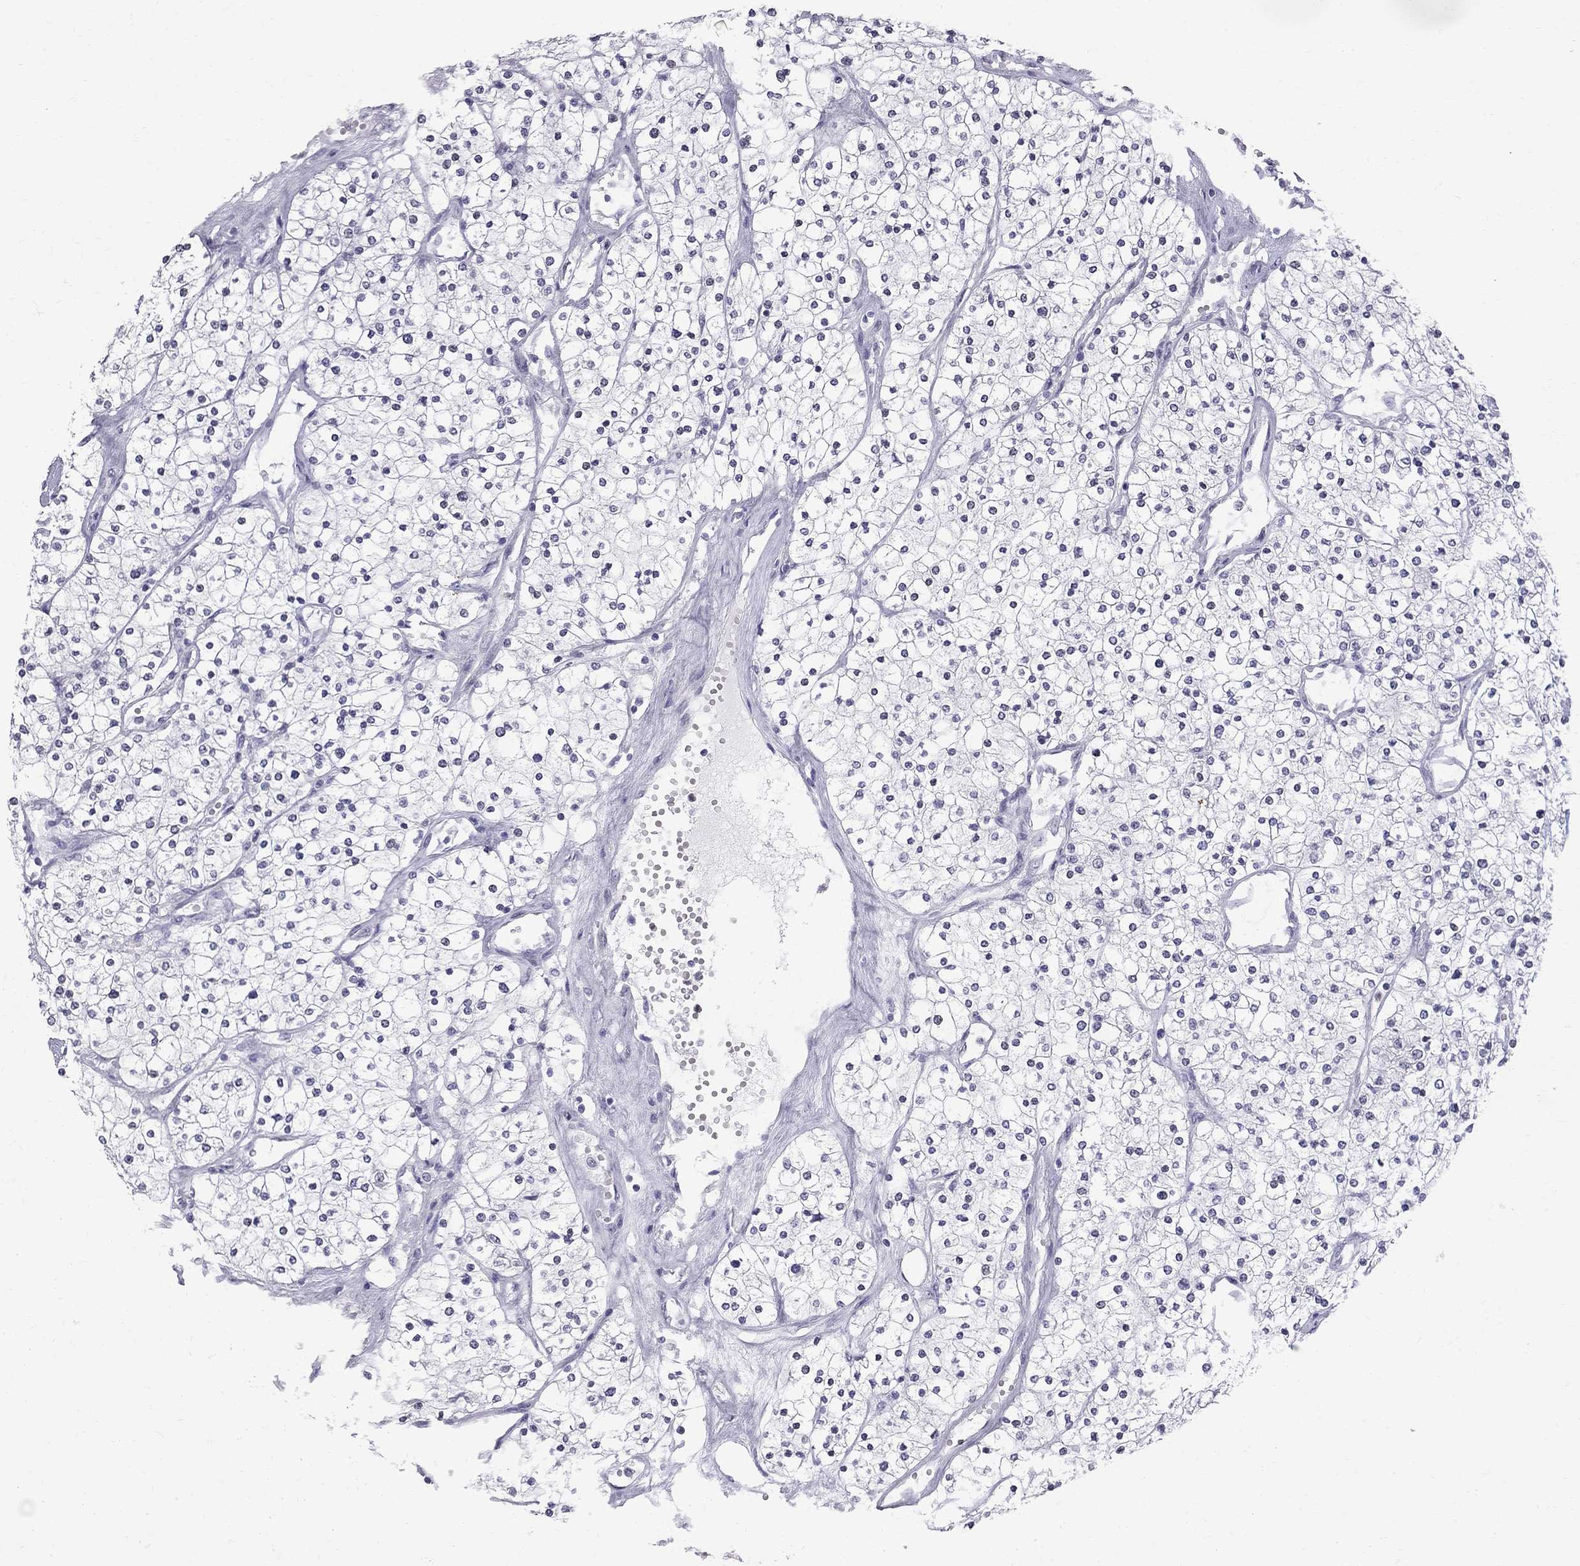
{"staining": {"intensity": "negative", "quantity": "none", "location": "none"}, "tissue": "renal cancer", "cell_type": "Tumor cells", "image_type": "cancer", "snomed": [{"axis": "morphology", "description": "Adenocarcinoma, NOS"}, {"axis": "topography", "description": "Kidney"}], "caption": "This is a image of immunohistochemistry staining of renal cancer, which shows no positivity in tumor cells. Nuclei are stained in blue.", "gene": "MUC15", "patient": {"sex": "male", "age": 80}}